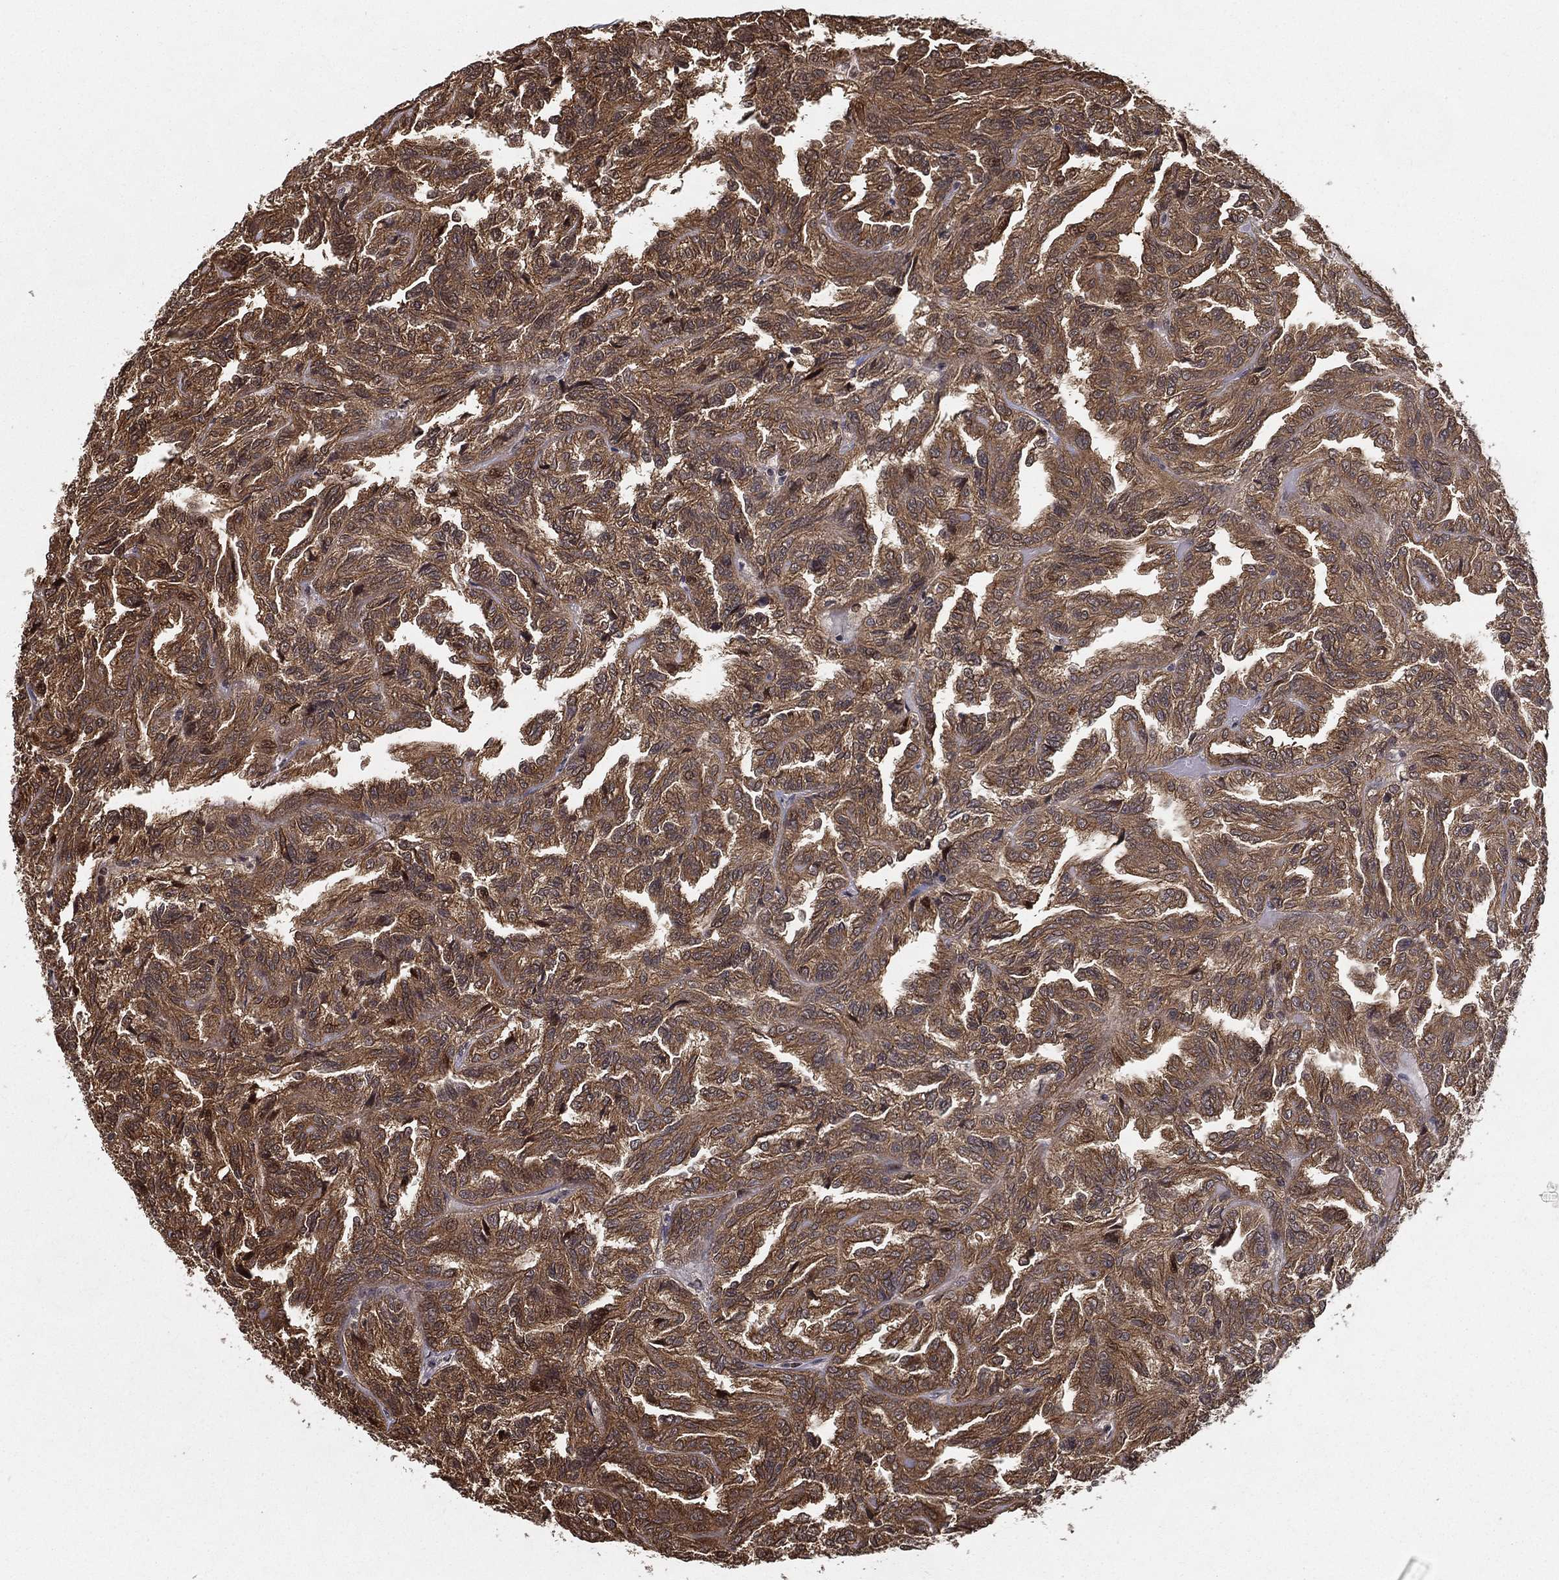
{"staining": {"intensity": "moderate", "quantity": ">75%", "location": "cytoplasmic/membranous"}, "tissue": "renal cancer", "cell_type": "Tumor cells", "image_type": "cancer", "snomed": [{"axis": "morphology", "description": "Adenocarcinoma, NOS"}, {"axis": "topography", "description": "Kidney"}], "caption": "This is an image of immunohistochemistry staining of adenocarcinoma (renal), which shows moderate positivity in the cytoplasmic/membranous of tumor cells.", "gene": "SLC6A6", "patient": {"sex": "male", "age": 79}}